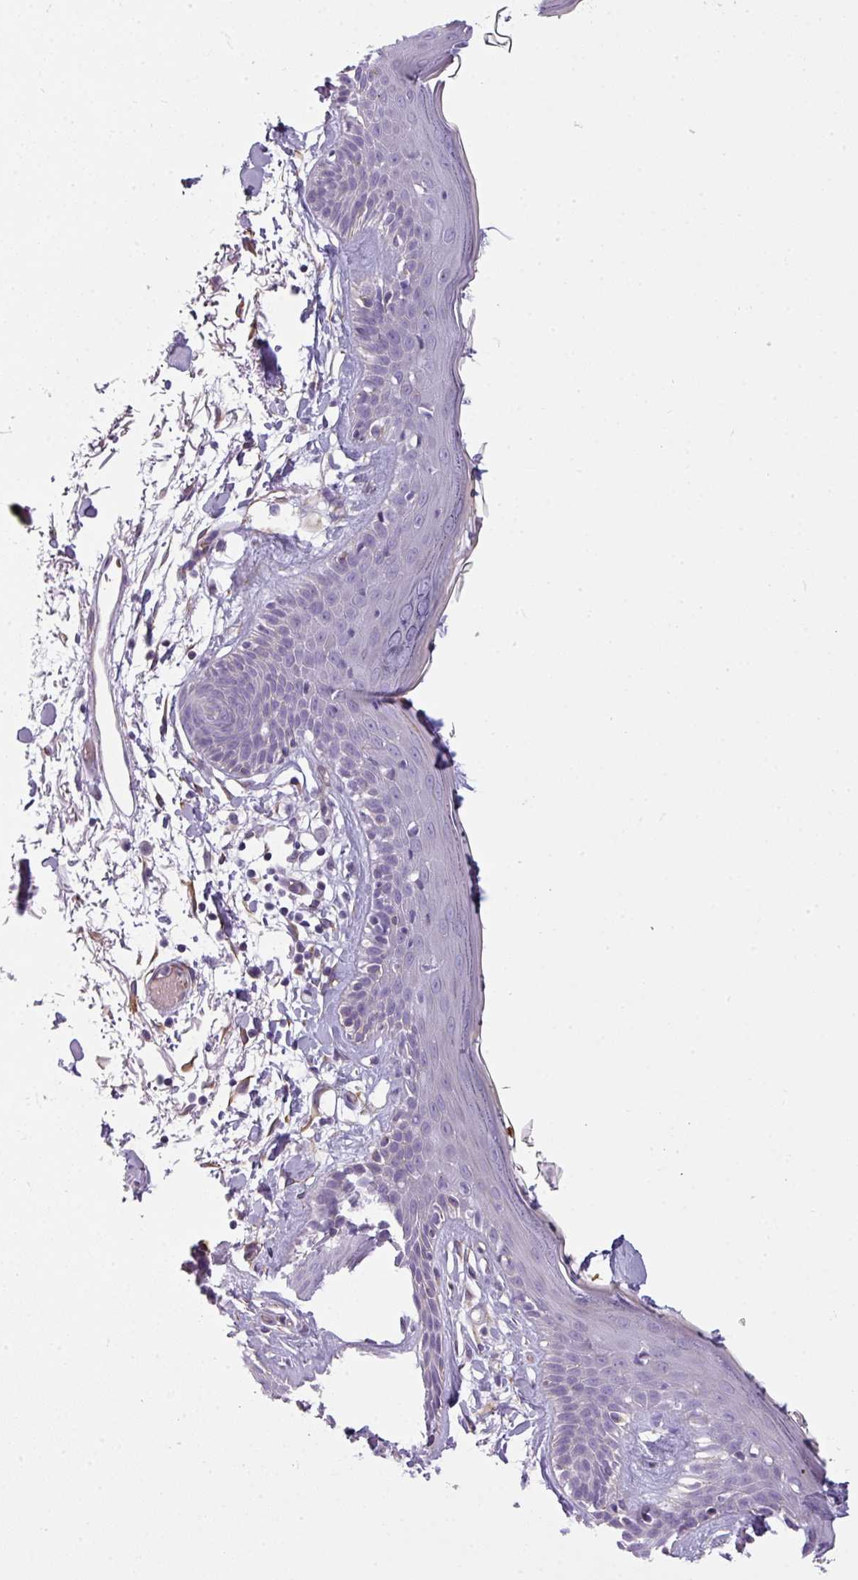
{"staining": {"intensity": "negative", "quantity": "none", "location": "none"}, "tissue": "skin", "cell_type": "Fibroblasts", "image_type": "normal", "snomed": [{"axis": "morphology", "description": "Normal tissue, NOS"}, {"axis": "topography", "description": "Skin"}], "caption": "Skin stained for a protein using immunohistochemistry shows no positivity fibroblasts.", "gene": "BUD23", "patient": {"sex": "male", "age": 79}}